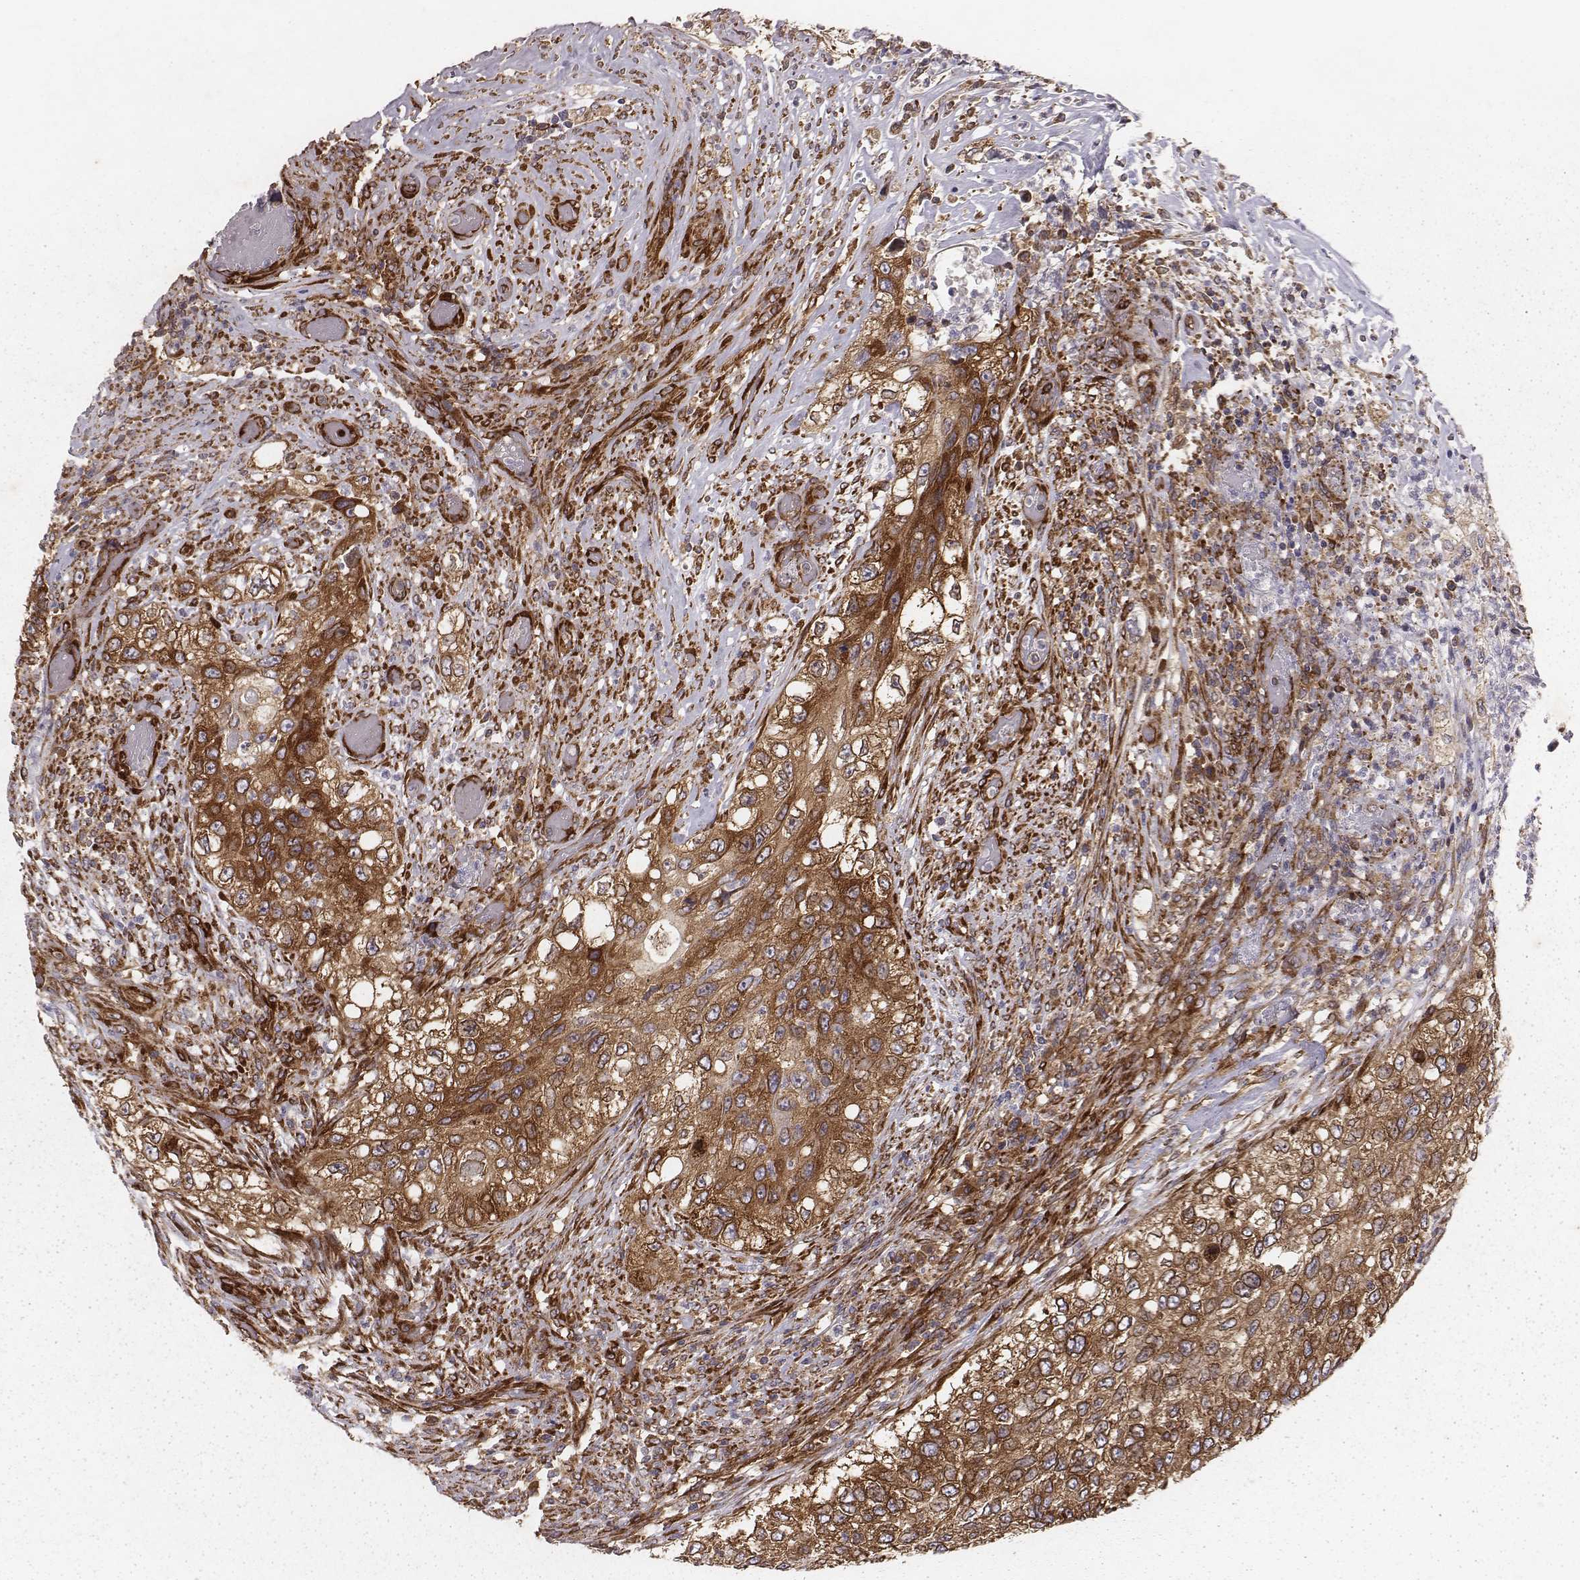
{"staining": {"intensity": "moderate", "quantity": ">75%", "location": "cytoplasmic/membranous"}, "tissue": "urothelial cancer", "cell_type": "Tumor cells", "image_type": "cancer", "snomed": [{"axis": "morphology", "description": "Urothelial carcinoma, High grade"}, {"axis": "topography", "description": "Urinary bladder"}], "caption": "This is an image of IHC staining of urothelial cancer, which shows moderate expression in the cytoplasmic/membranous of tumor cells.", "gene": "TXLNA", "patient": {"sex": "female", "age": 60}}